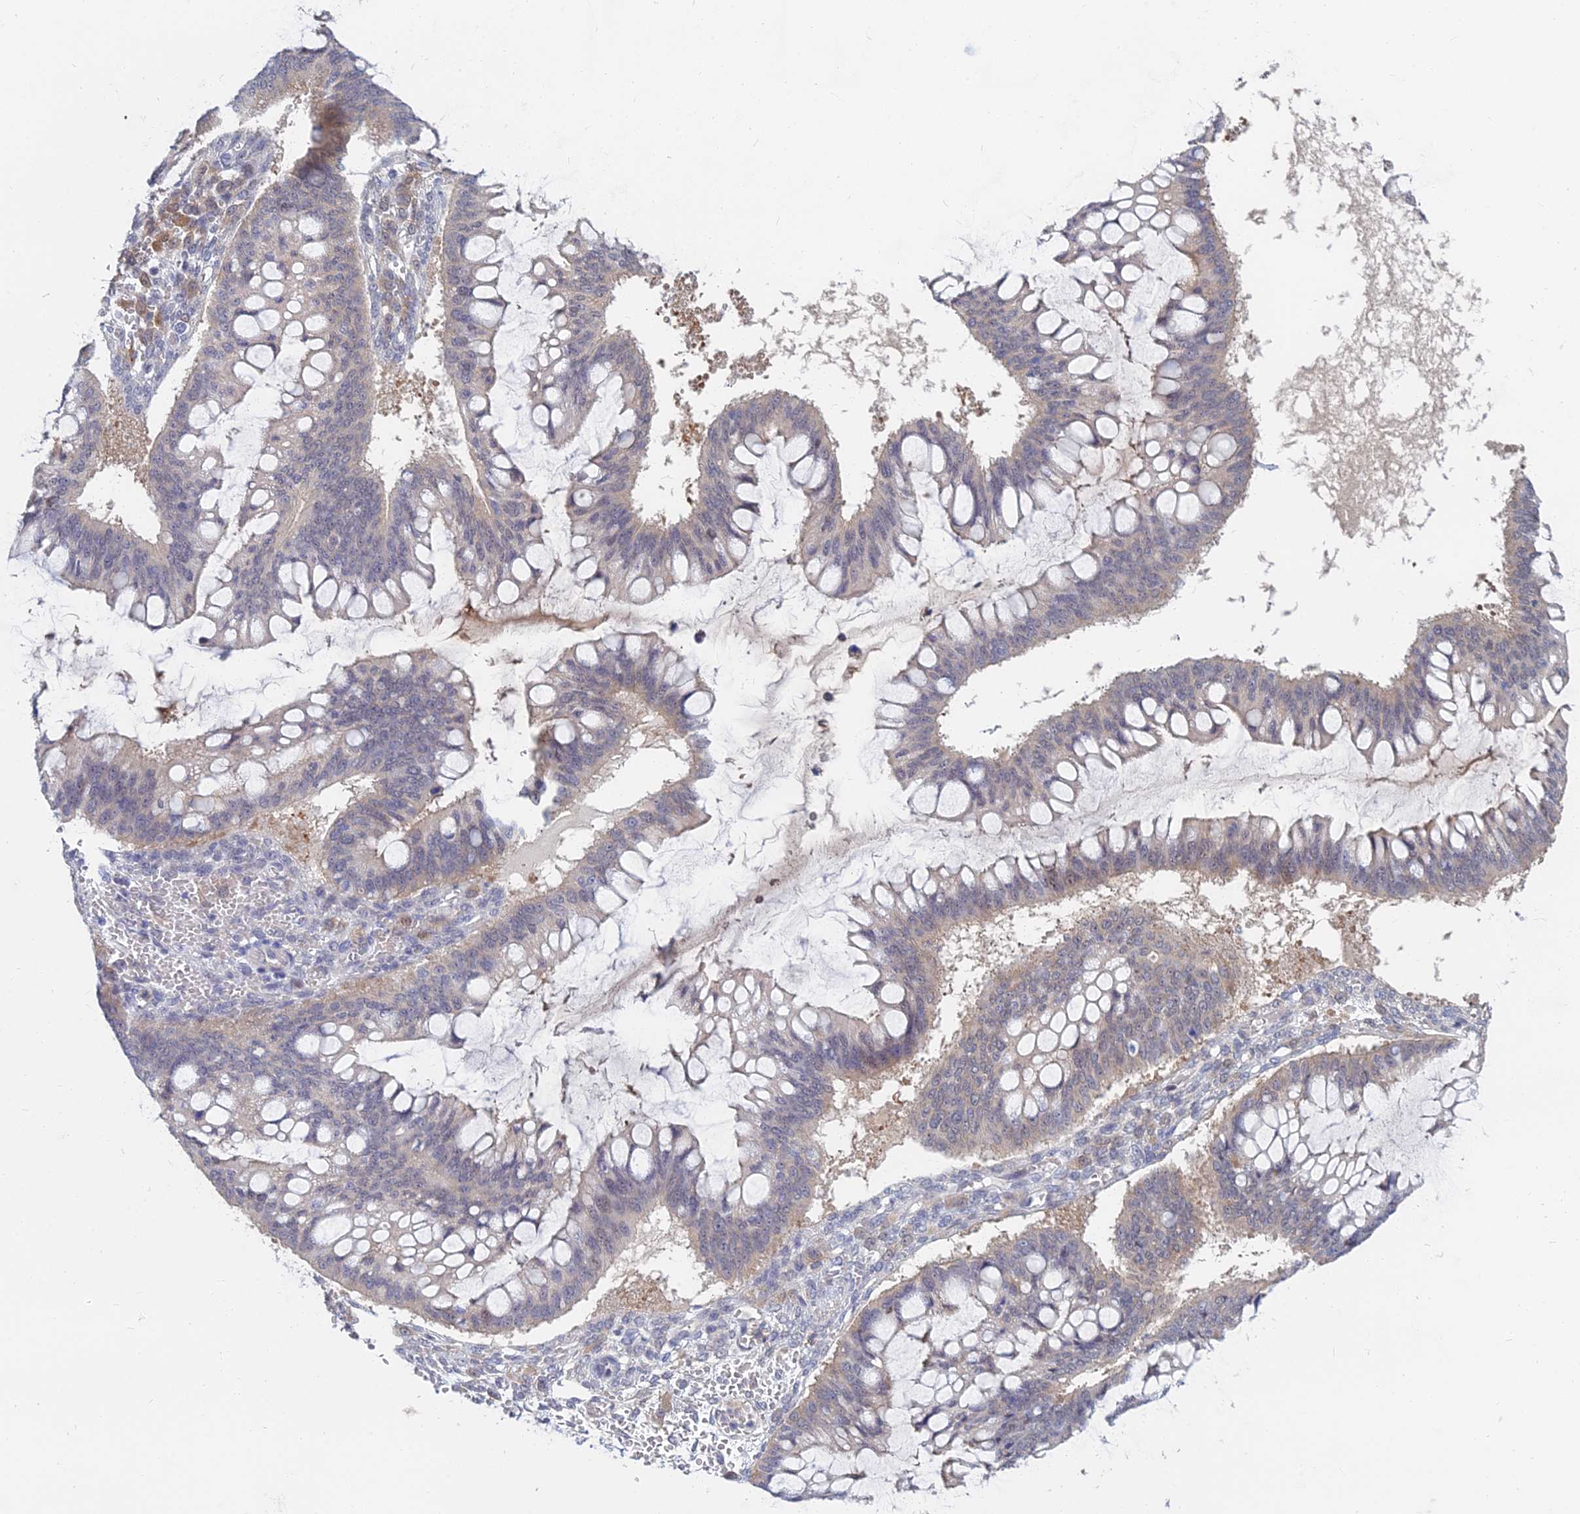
{"staining": {"intensity": "weak", "quantity": "<25%", "location": "cytoplasmic/membranous"}, "tissue": "ovarian cancer", "cell_type": "Tumor cells", "image_type": "cancer", "snomed": [{"axis": "morphology", "description": "Cystadenocarcinoma, mucinous, NOS"}, {"axis": "topography", "description": "Ovary"}], "caption": "A photomicrograph of ovarian cancer (mucinous cystadenocarcinoma) stained for a protein exhibits no brown staining in tumor cells.", "gene": "B3GALT4", "patient": {"sex": "female", "age": 73}}